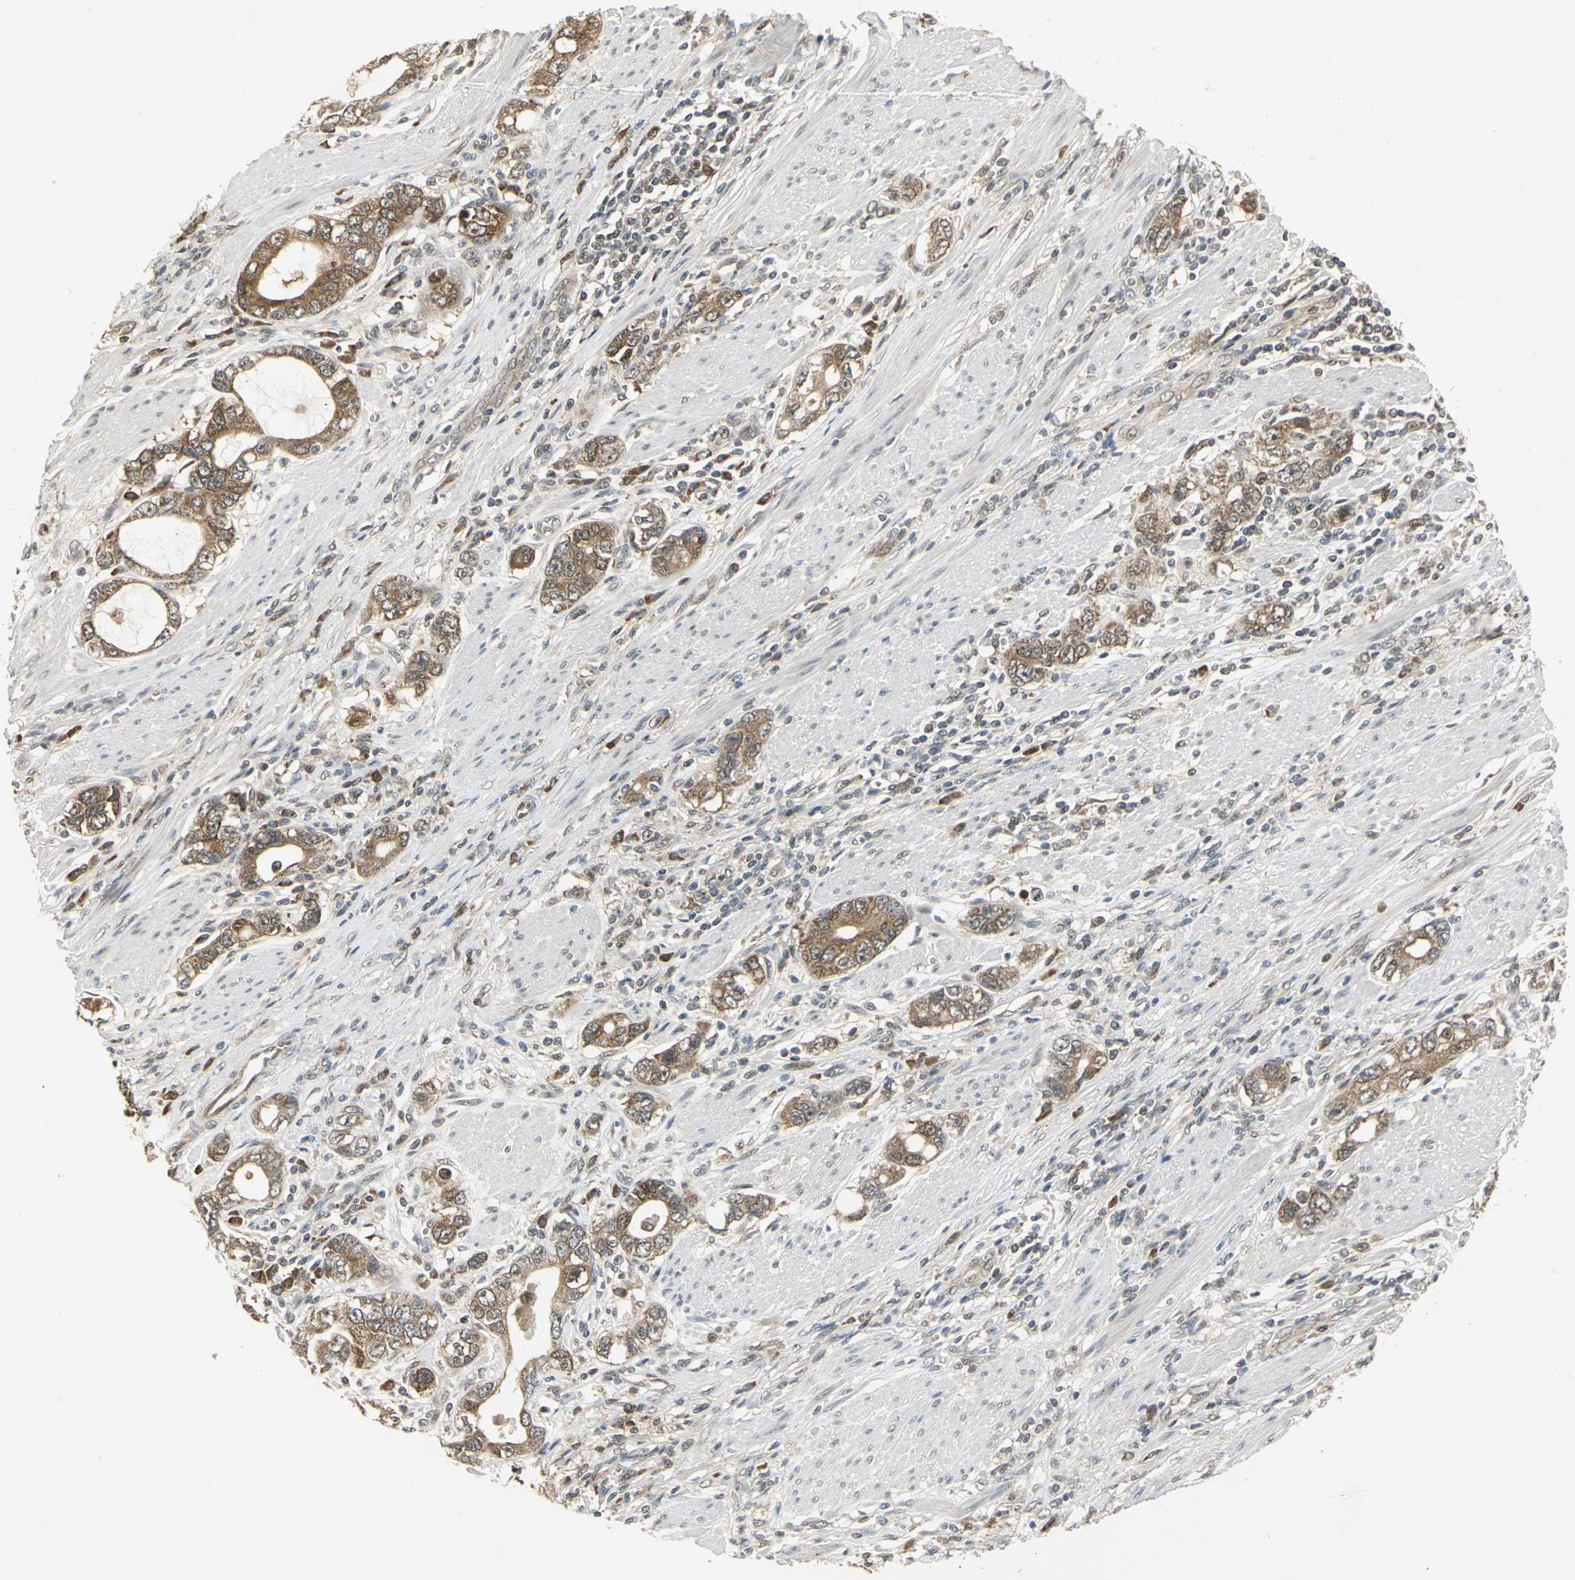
{"staining": {"intensity": "moderate", "quantity": ">75%", "location": "cytoplasmic/membranous"}, "tissue": "stomach cancer", "cell_type": "Tumor cells", "image_type": "cancer", "snomed": [{"axis": "morphology", "description": "Adenocarcinoma, NOS"}, {"axis": "topography", "description": "Stomach, lower"}], "caption": "Protein expression analysis of human adenocarcinoma (stomach) reveals moderate cytoplasmic/membranous positivity in about >75% of tumor cells. The staining was performed using DAB (3,3'-diaminobenzidine), with brown indicating positive protein expression. Nuclei are stained blue with hematoxylin.", "gene": "PSMC4", "patient": {"sex": "female", "age": 93}}